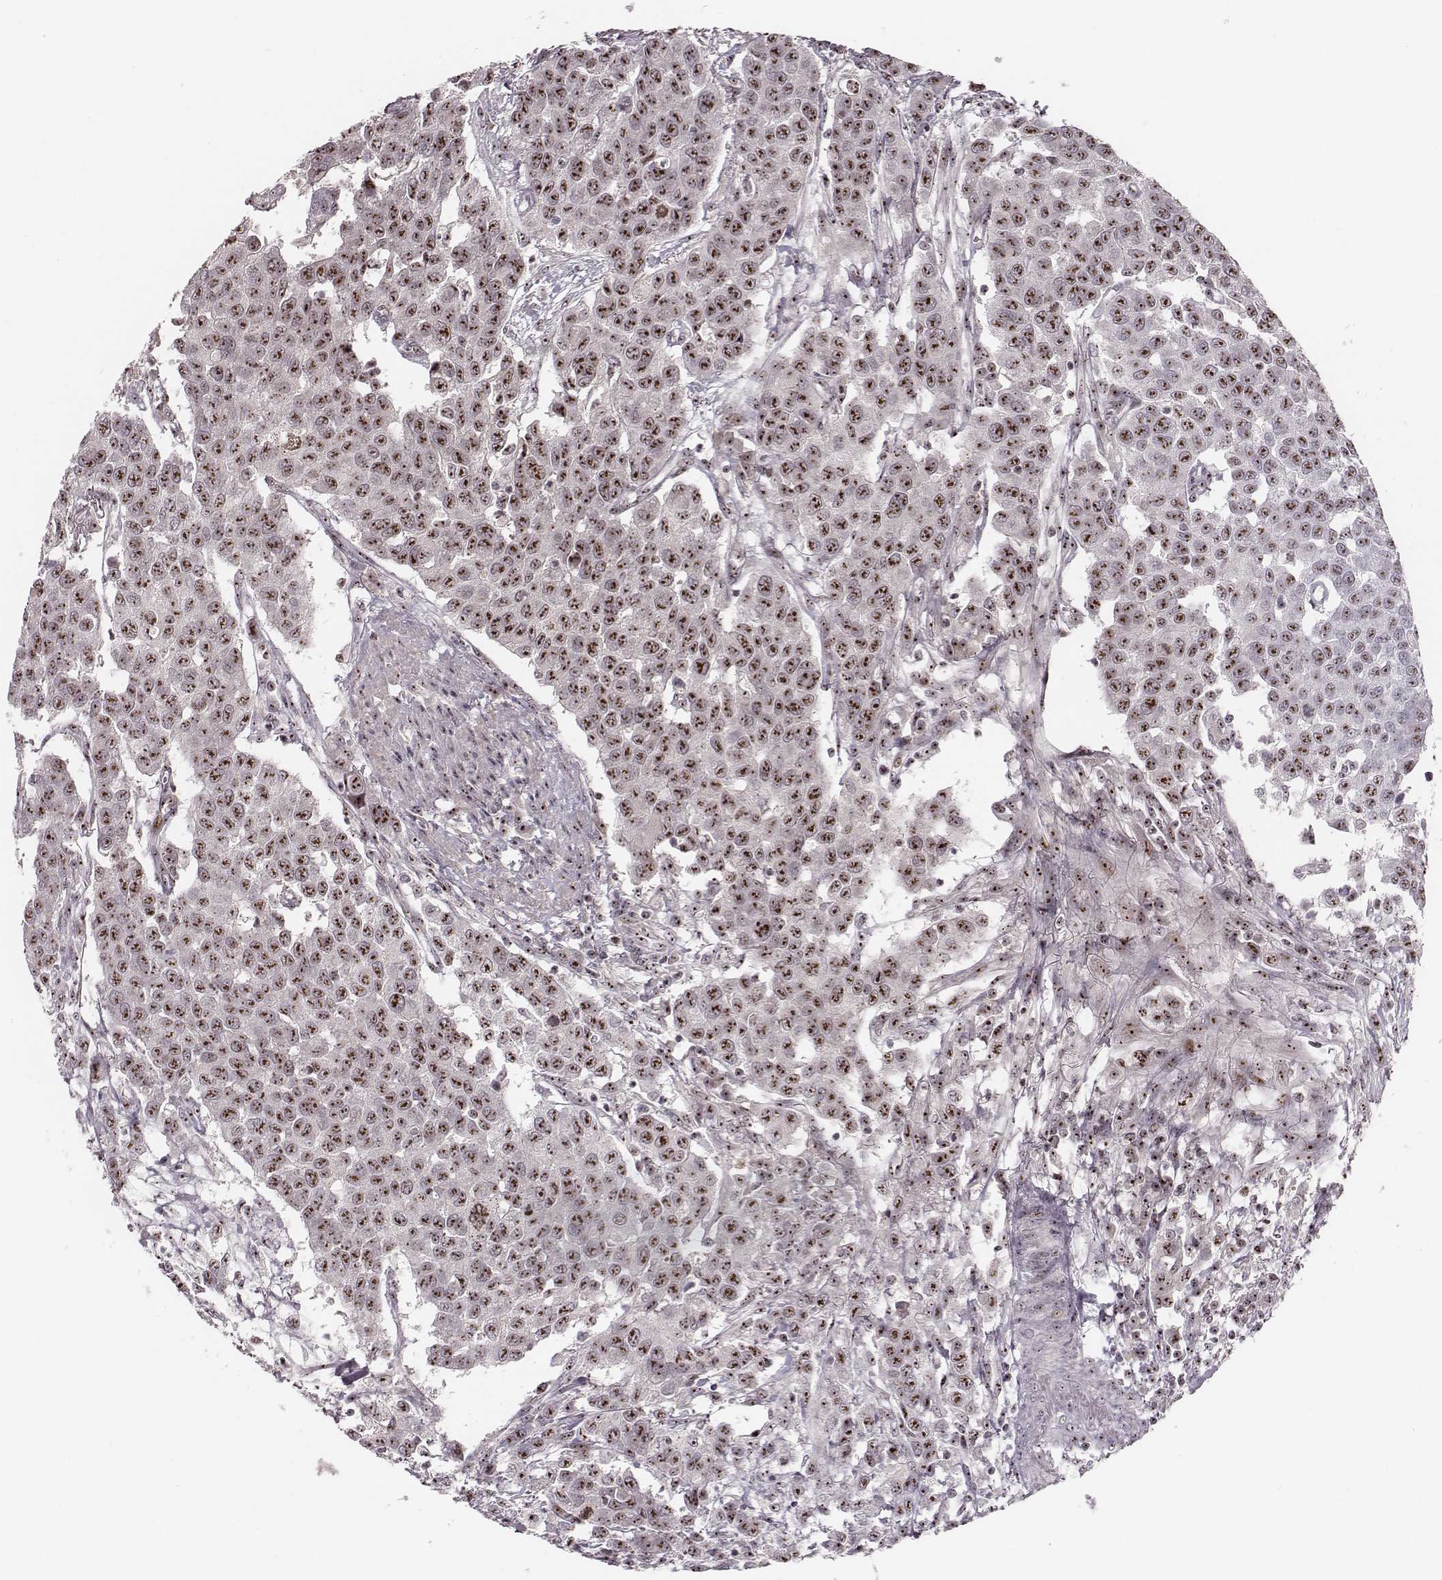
{"staining": {"intensity": "moderate", "quantity": ">75%", "location": "nuclear"}, "tissue": "urothelial cancer", "cell_type": "Tumor cells", "image_type": "cancer", "snomed": [{"axis": "morphology", "description": "Urothelial carcinoma, High grade"}, {"axis": "topography", "description": "Urinary bladder"}], "caption": "Urothelial cancer stained with a brown dye shows moderate nuclear positive expression in about >75% of tumor cells.", "gene": "NOP56", "patient": {"sex": "female", "age": 58}}